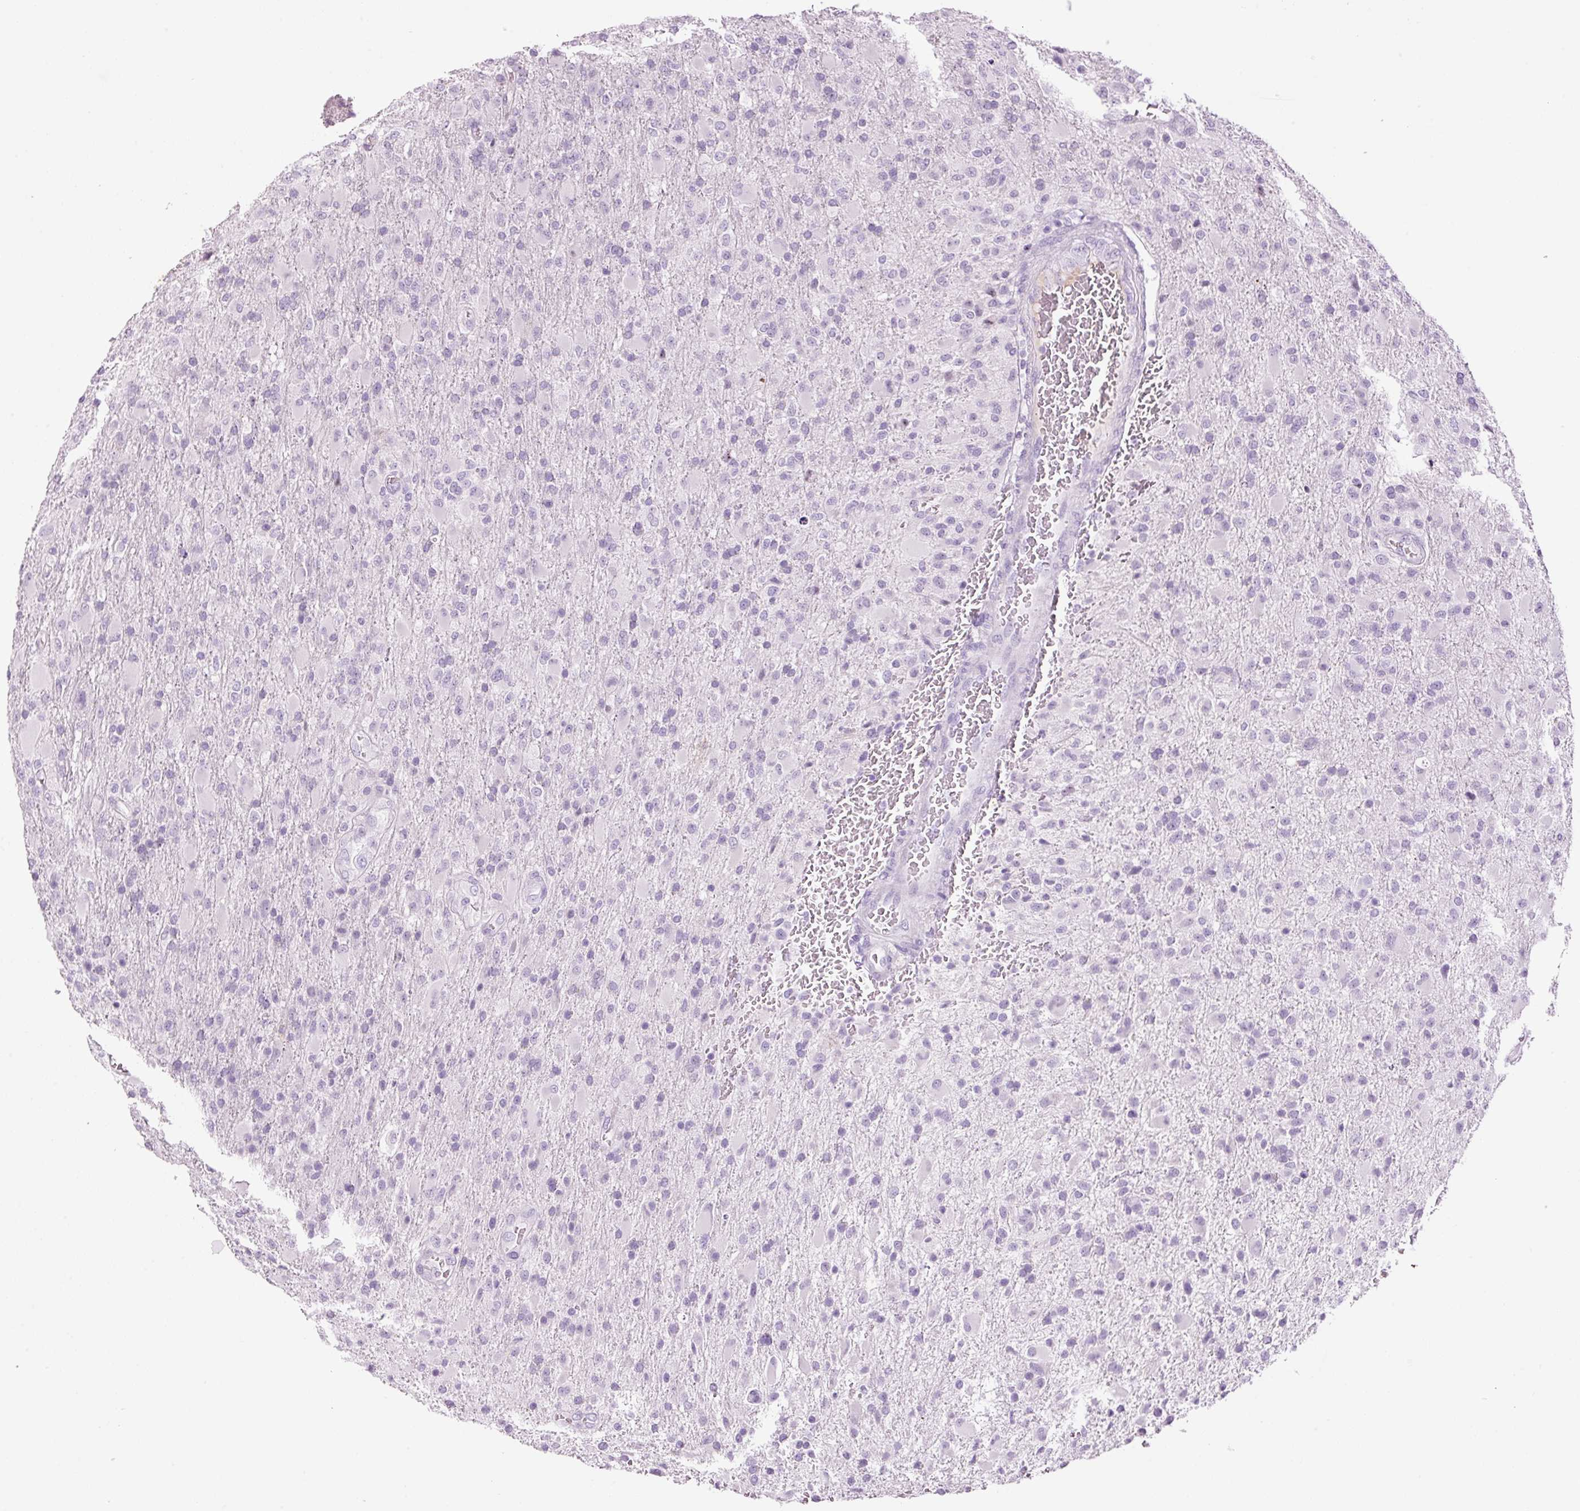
{"staining": {"intensity": "negative", "quantity": "none", "location": "none"}, "tissue": "glioma", "cell_type": "Tumor cells", "image_type": "cancer", "snomed": [{"axis": "morphology", "description": "Glioma, malignant, Low grade"}, {"axis": "topography", "description": "Brain"}], "caption": "IHC of malignant glioma (low-grade) shows no expression in tumor cells.", "gene": "KLF1", "patient": {"sex": "male", "age": 65}}